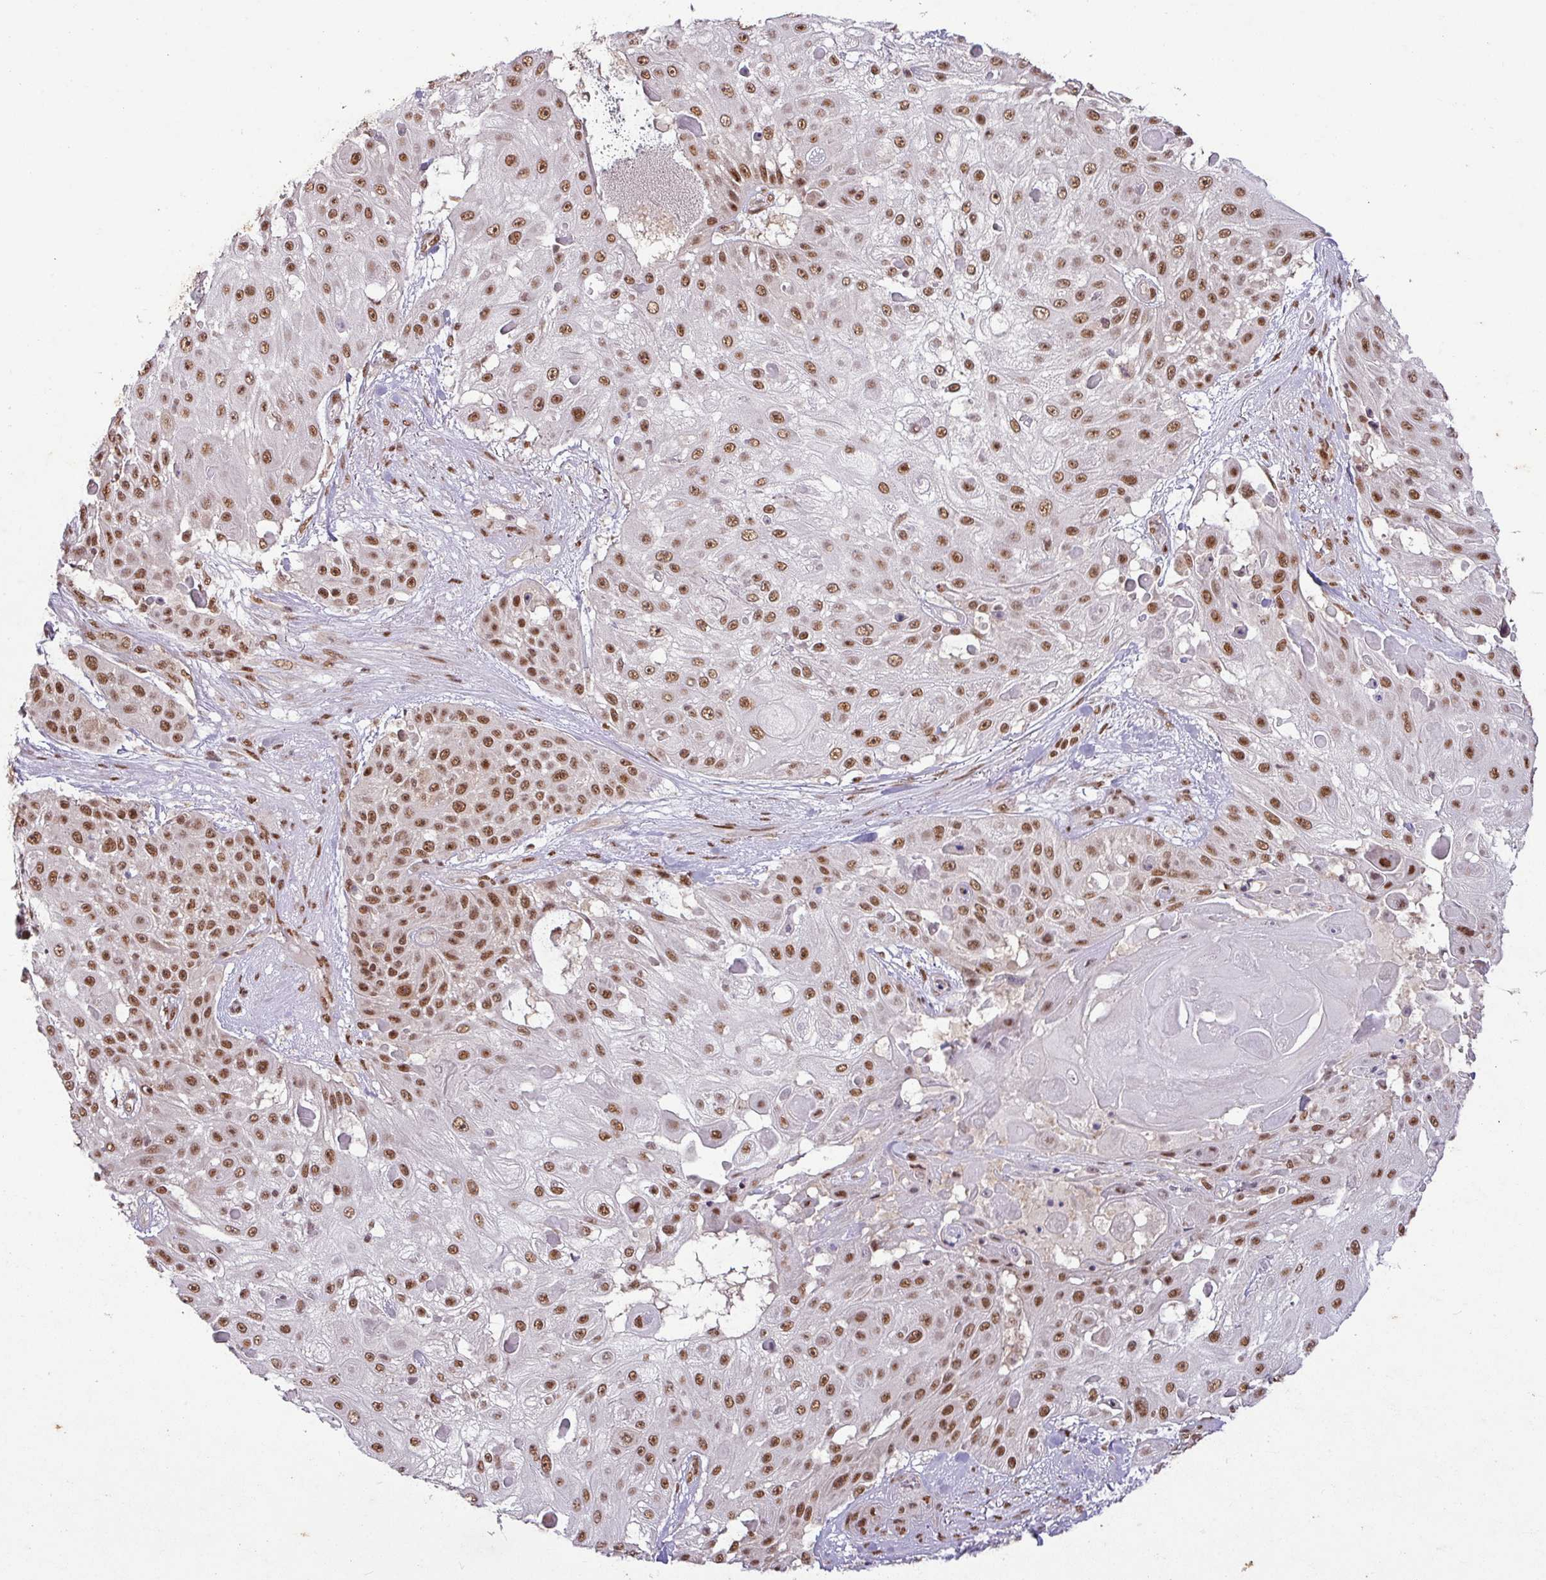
{"staining": {"intensity": "strong", "quantity": ">75%", "location": "nuclear"}, "tissue": "skin cancer", "cell_type": "Tumor cells", "image_type": "cancer", "snomed": [{"axis": "morphology", "description": "Squamous cell carcinoma, NOS"}, {"axis": "topography", "description": "Skin"}], "caption": "Strong nuclear protein staining is present in approximately >75% of tumor cells in skin cancer (squamous cell carcinoma). (DAB (3,3'-diaminobenzidine) = brown stain, brightfield microscopy at high magnification).", "gene": "SRSF2", "patient": {"sex": "female", "age": 86}}